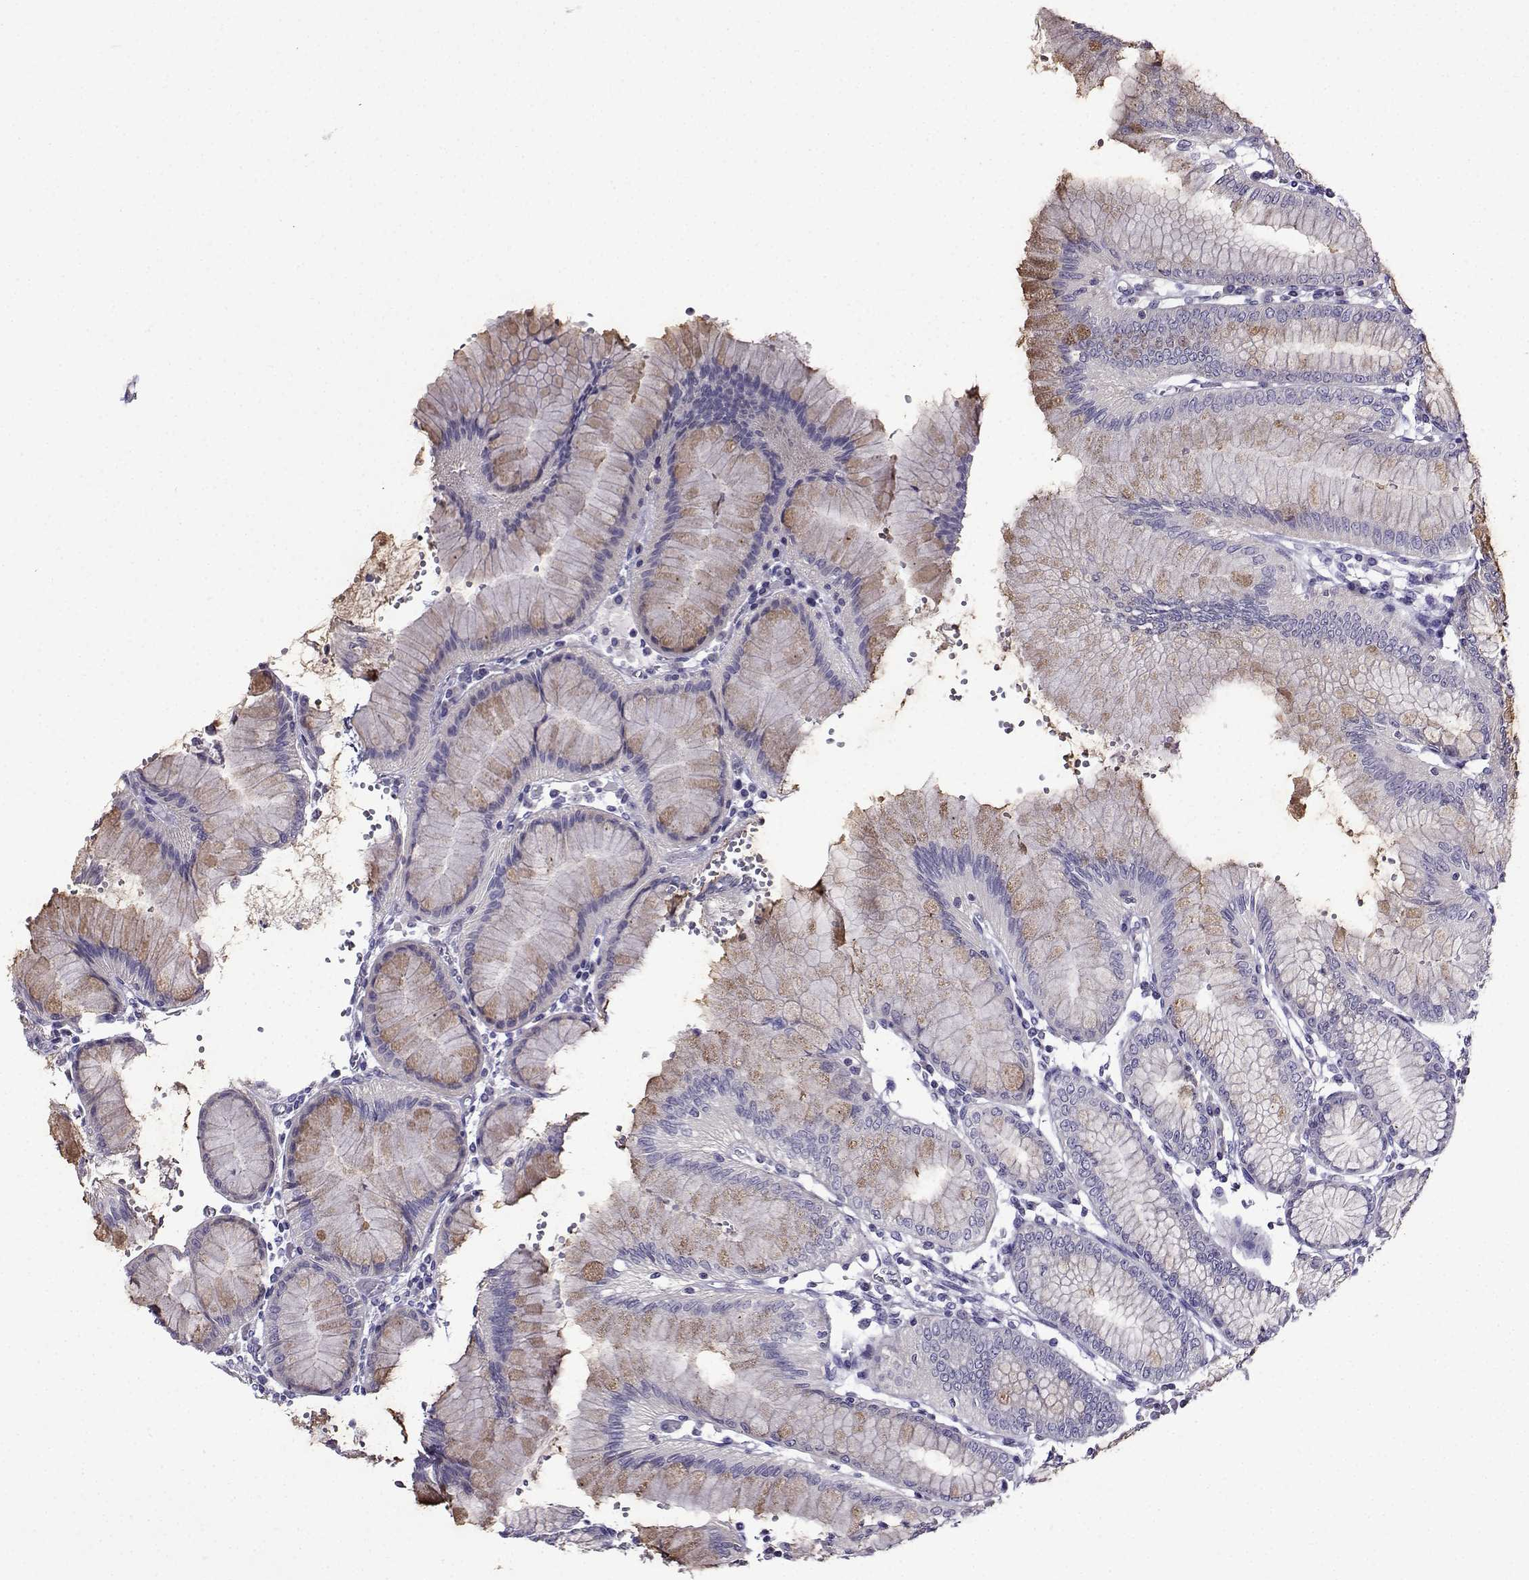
{"staining": {"intensity": "moderate", "quantity": "<25%", "location": "cytoplasmic/membranous"}, "tissue": "stomach", "cell_type": "Glandular cells", "image_type": "normal", "snomed": [{"axis": "morphology", "description": "Normal tissue, NOS"}, {"axis": "topography", "description": "Skeletal muscle"}, {"axis": "topography", "description": "Stomach"}], "caption": "High-power microscopy captured an immunohistochemistry image of benign stomach, revealing moderate cytoplasmic/membranous expression in about <25% of glandular cells.", "gene": "TMEM266", "patient": {"sex": "female", "age": 57}}